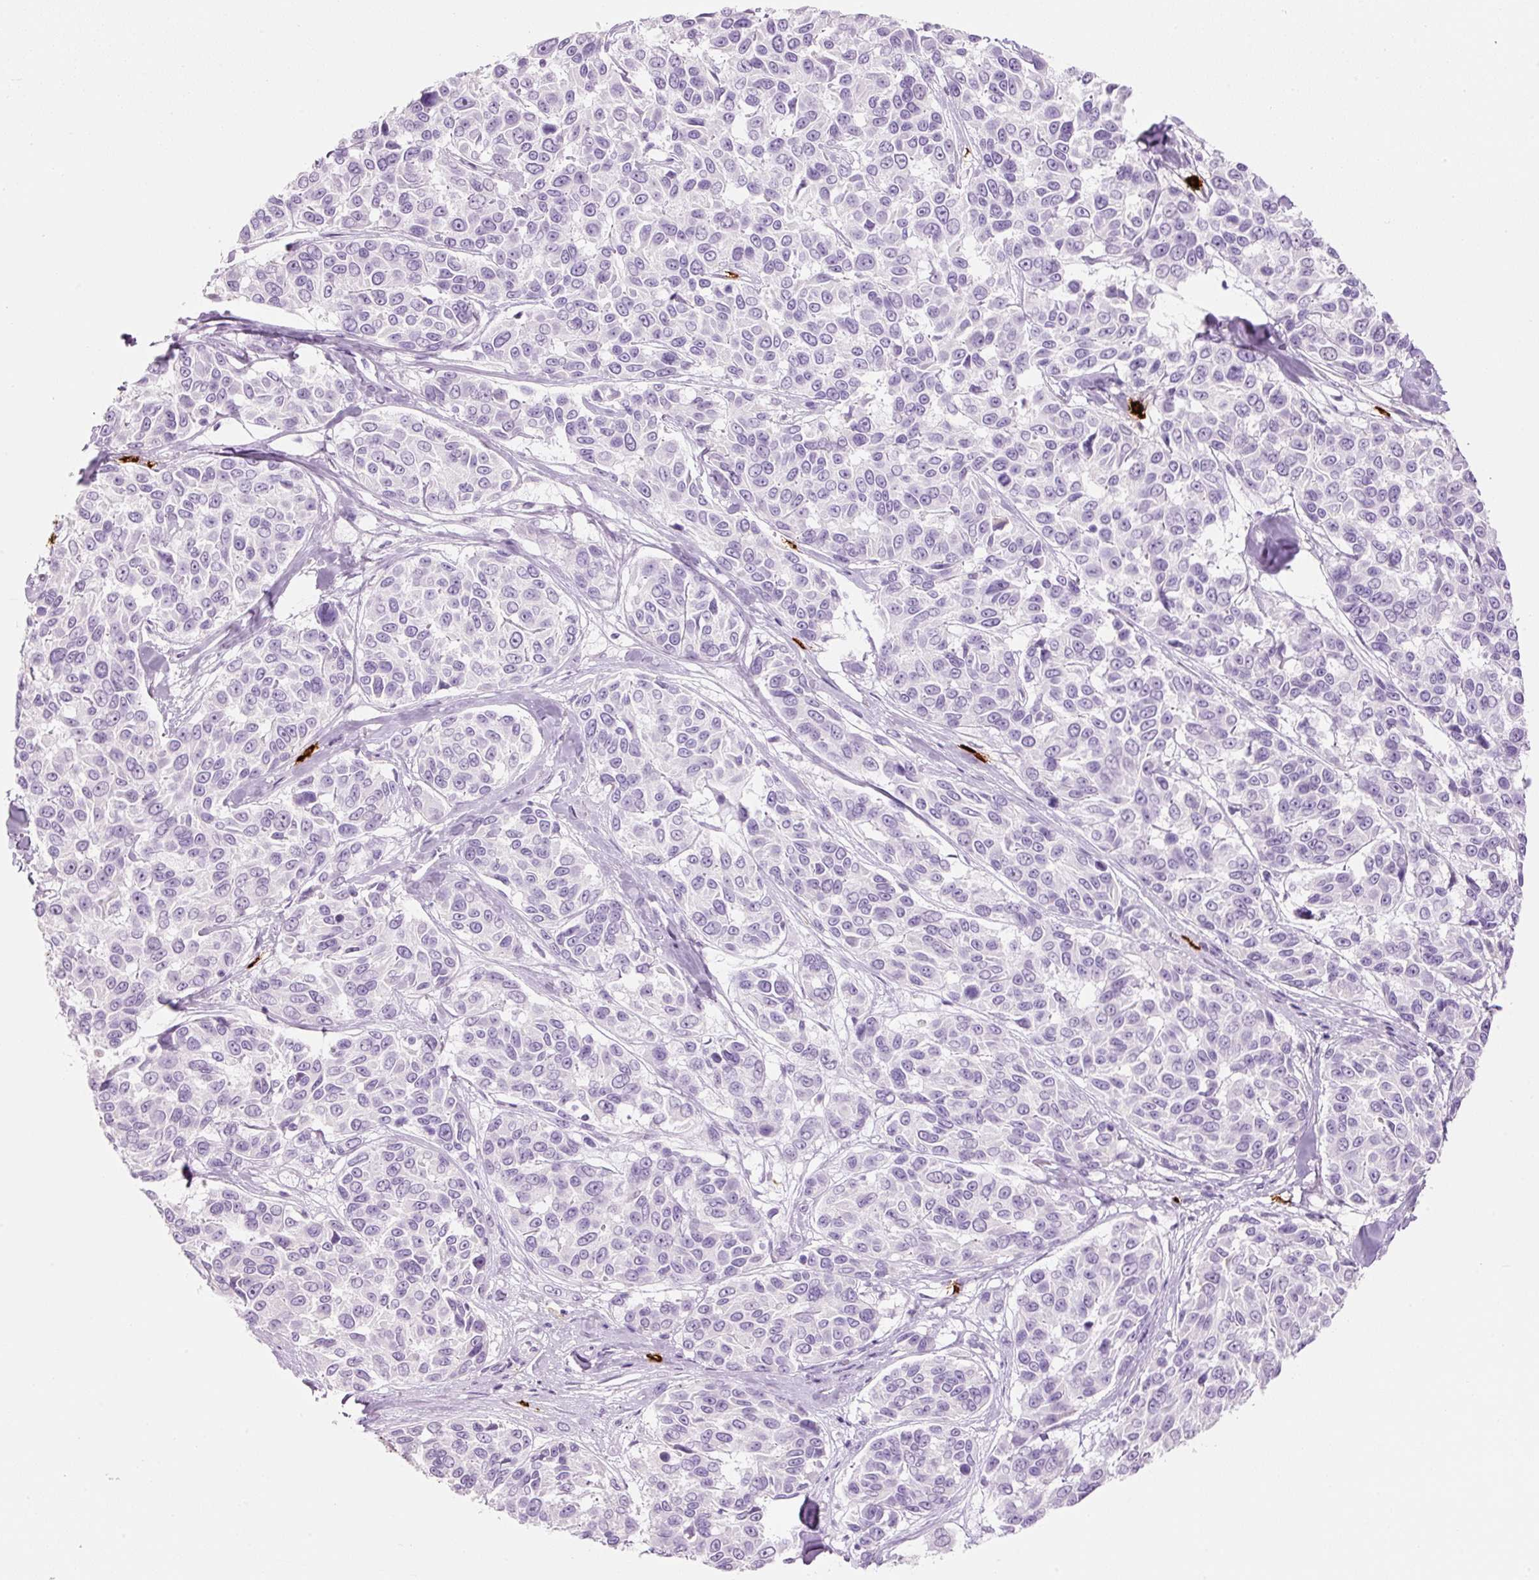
{"staining": {"intensity": "negative", "quantity": "none", "location": "none"}, "tissue": "melanoma", "cell_type": "Tumor cells", "image_type": "cancer", "snomed": [{"axis": "morphology", "description": "Malignant melanoma, NOS"}, {"axis": "topography", "description": "Skin"}], "caption": "Melanoma was stained to show a protein in brown. There is no significant expression in tumor cells. (IHC, brightfield microscopy, high magnification).", "gene": "CMA1", "patient": {"sex": "female", "age": 66}}